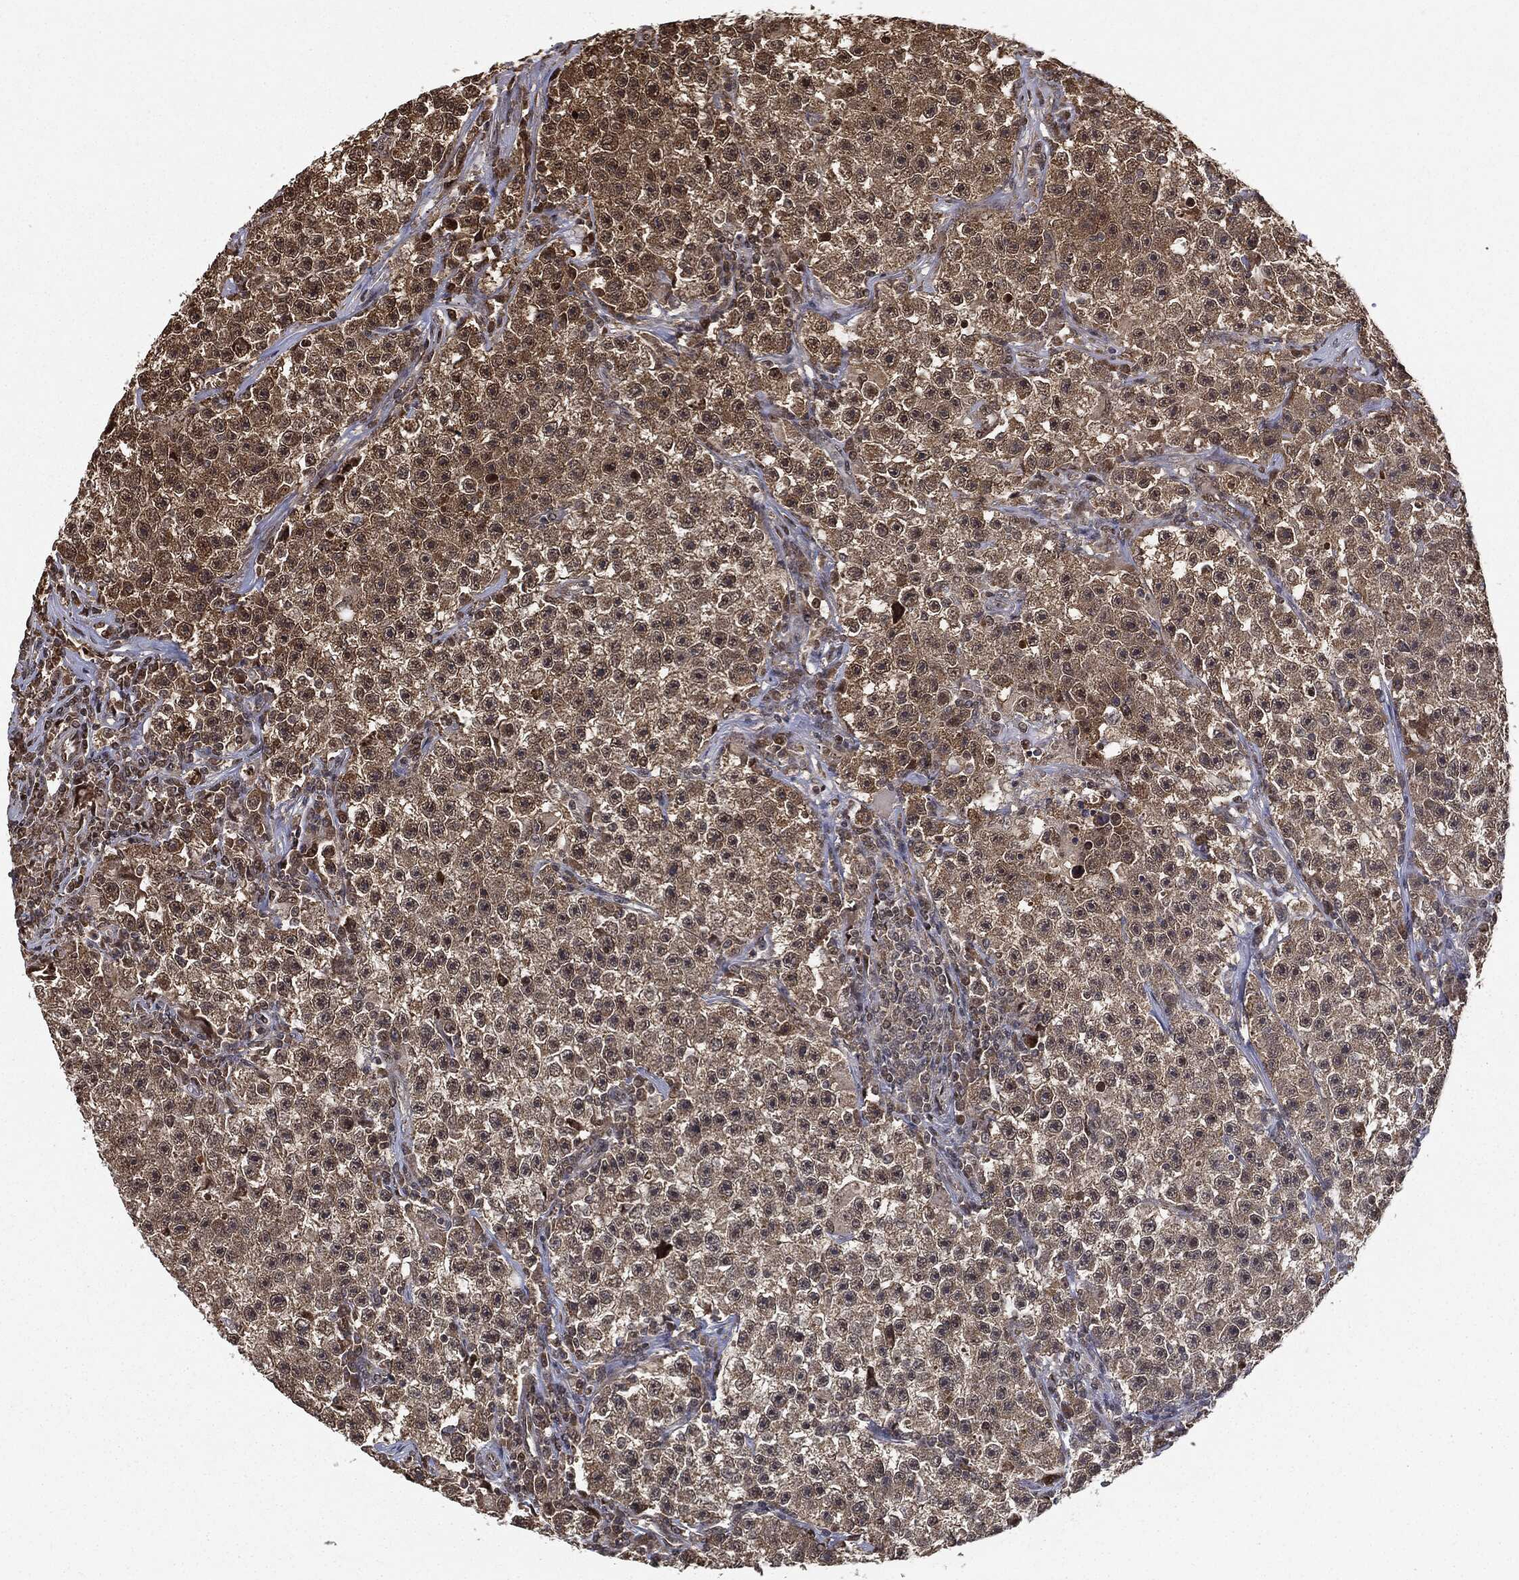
{"staining": {"intensity": "moderate", "quantity": "25%-75%", "location": "cytoplasmic/membranous,nuclear"}, "tissue": "testis cancer", "cell_type": "Tumor cells", "image_type": "cancer", "snomed": [{"axis": "morphology", "description": "Seminoma, NOS"}, {"axis": "topography", "description": "Testis"}], "caption": "Testis cancer (seminoma) was stained to show a protein in brown. There is medium levels of moderate cytoplasmic/membranous and nuclear expression in about 25%-75% of tumor cells. The protein of interest is shown in brown color, while the nuclei are stained blue.", "gene": "ZNHIT6", "patient": {"sex": "male", "age": 22}}